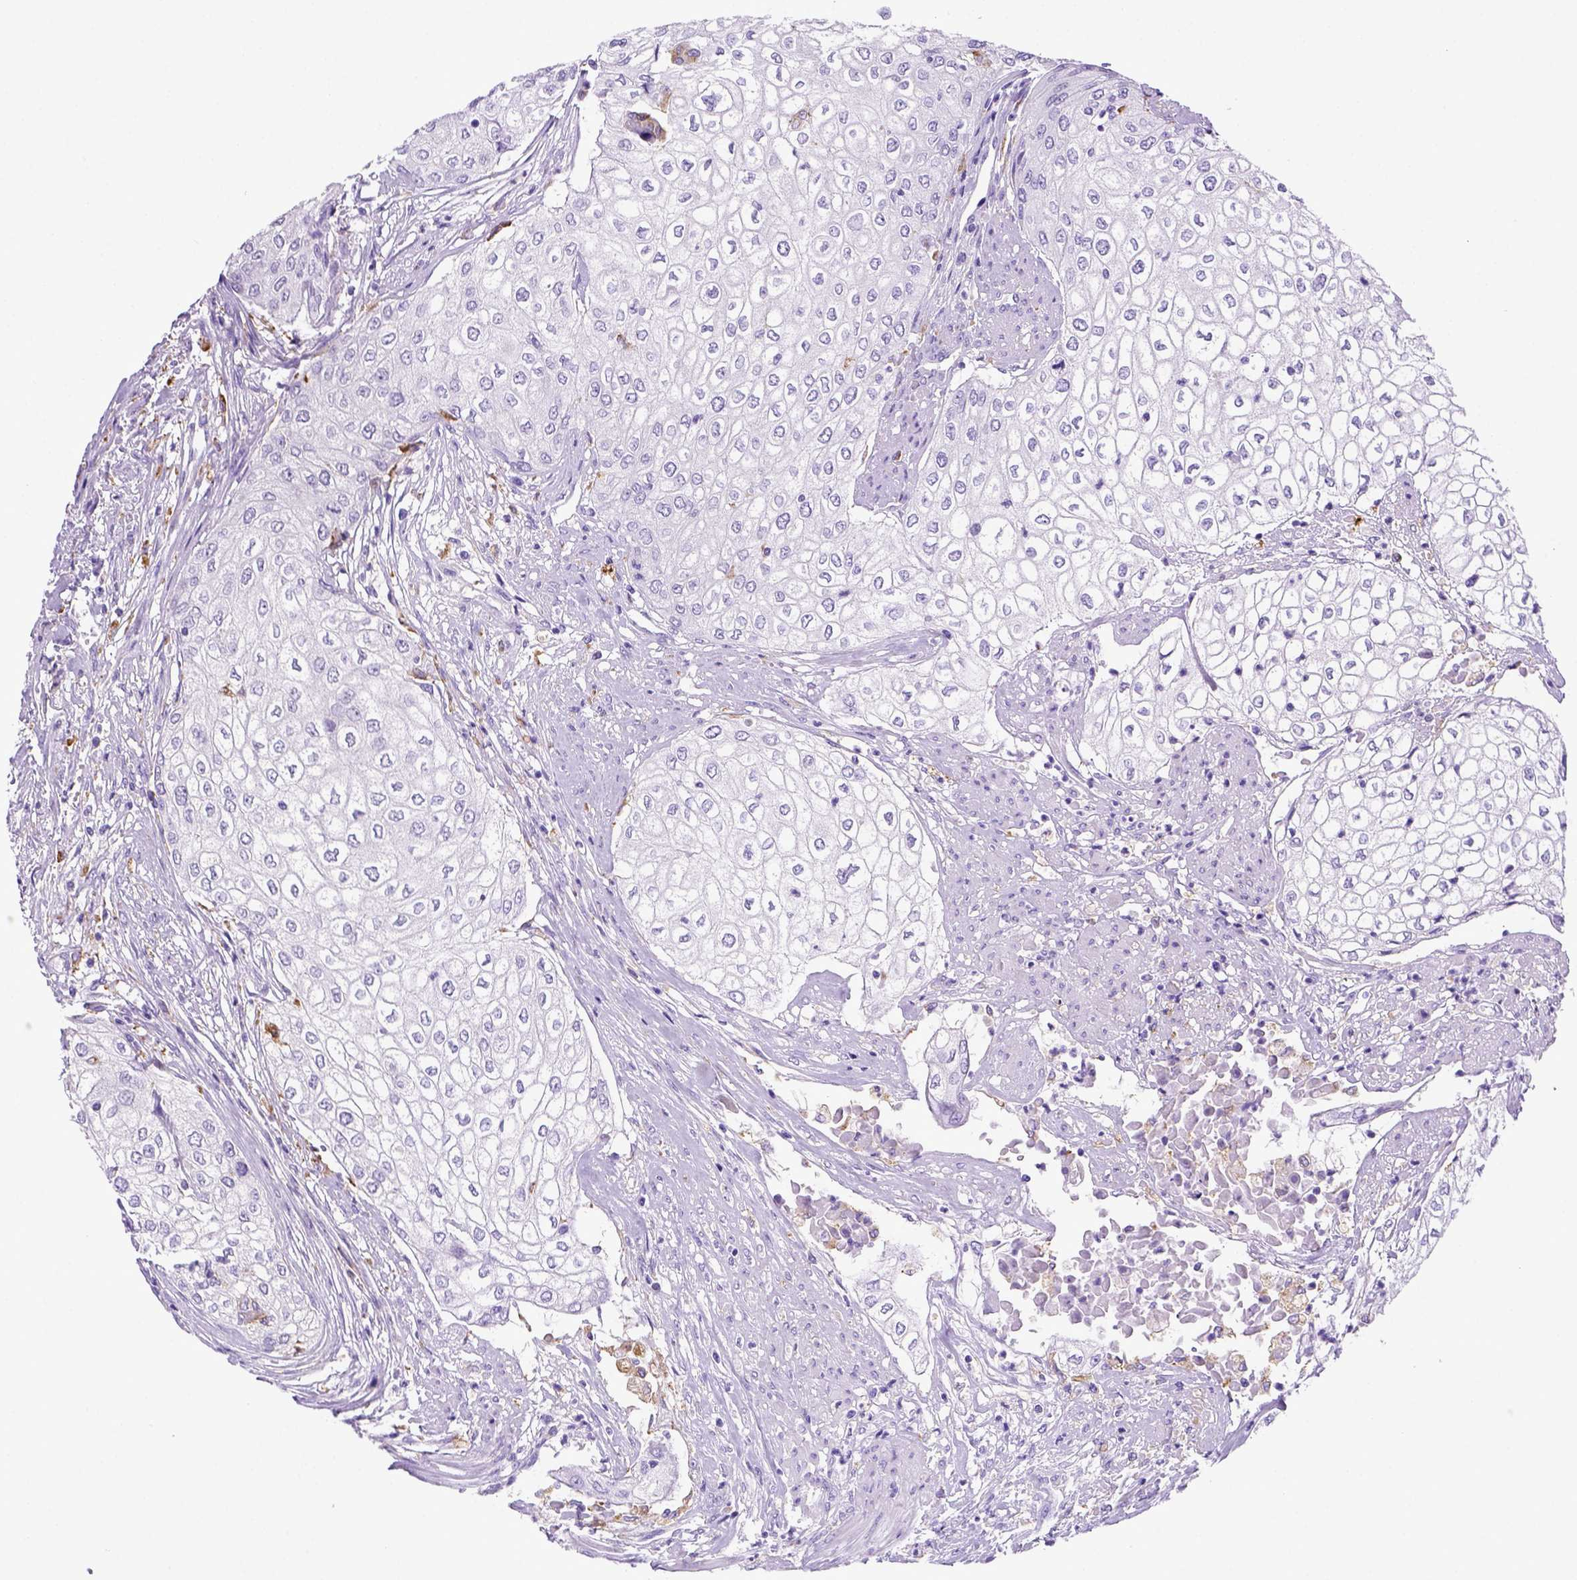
{"staining": {"intensity": "negative", "quantity": "none", "location": "none"}, "tissue": "urothelial cancer", "cell_type": "Tumor cells", "image_type": "cancer", "snomed": [{"axis": "morphology", "description": "Urothelial carcinoma, High grade"}, {"axis": "topography", "description": "Urinary bladder"}], "caption": "There is no significant positivity in tumor cells of urothelial cancer.", "gene": "CD68", "patient": {"sex": "male", "age": 62}}